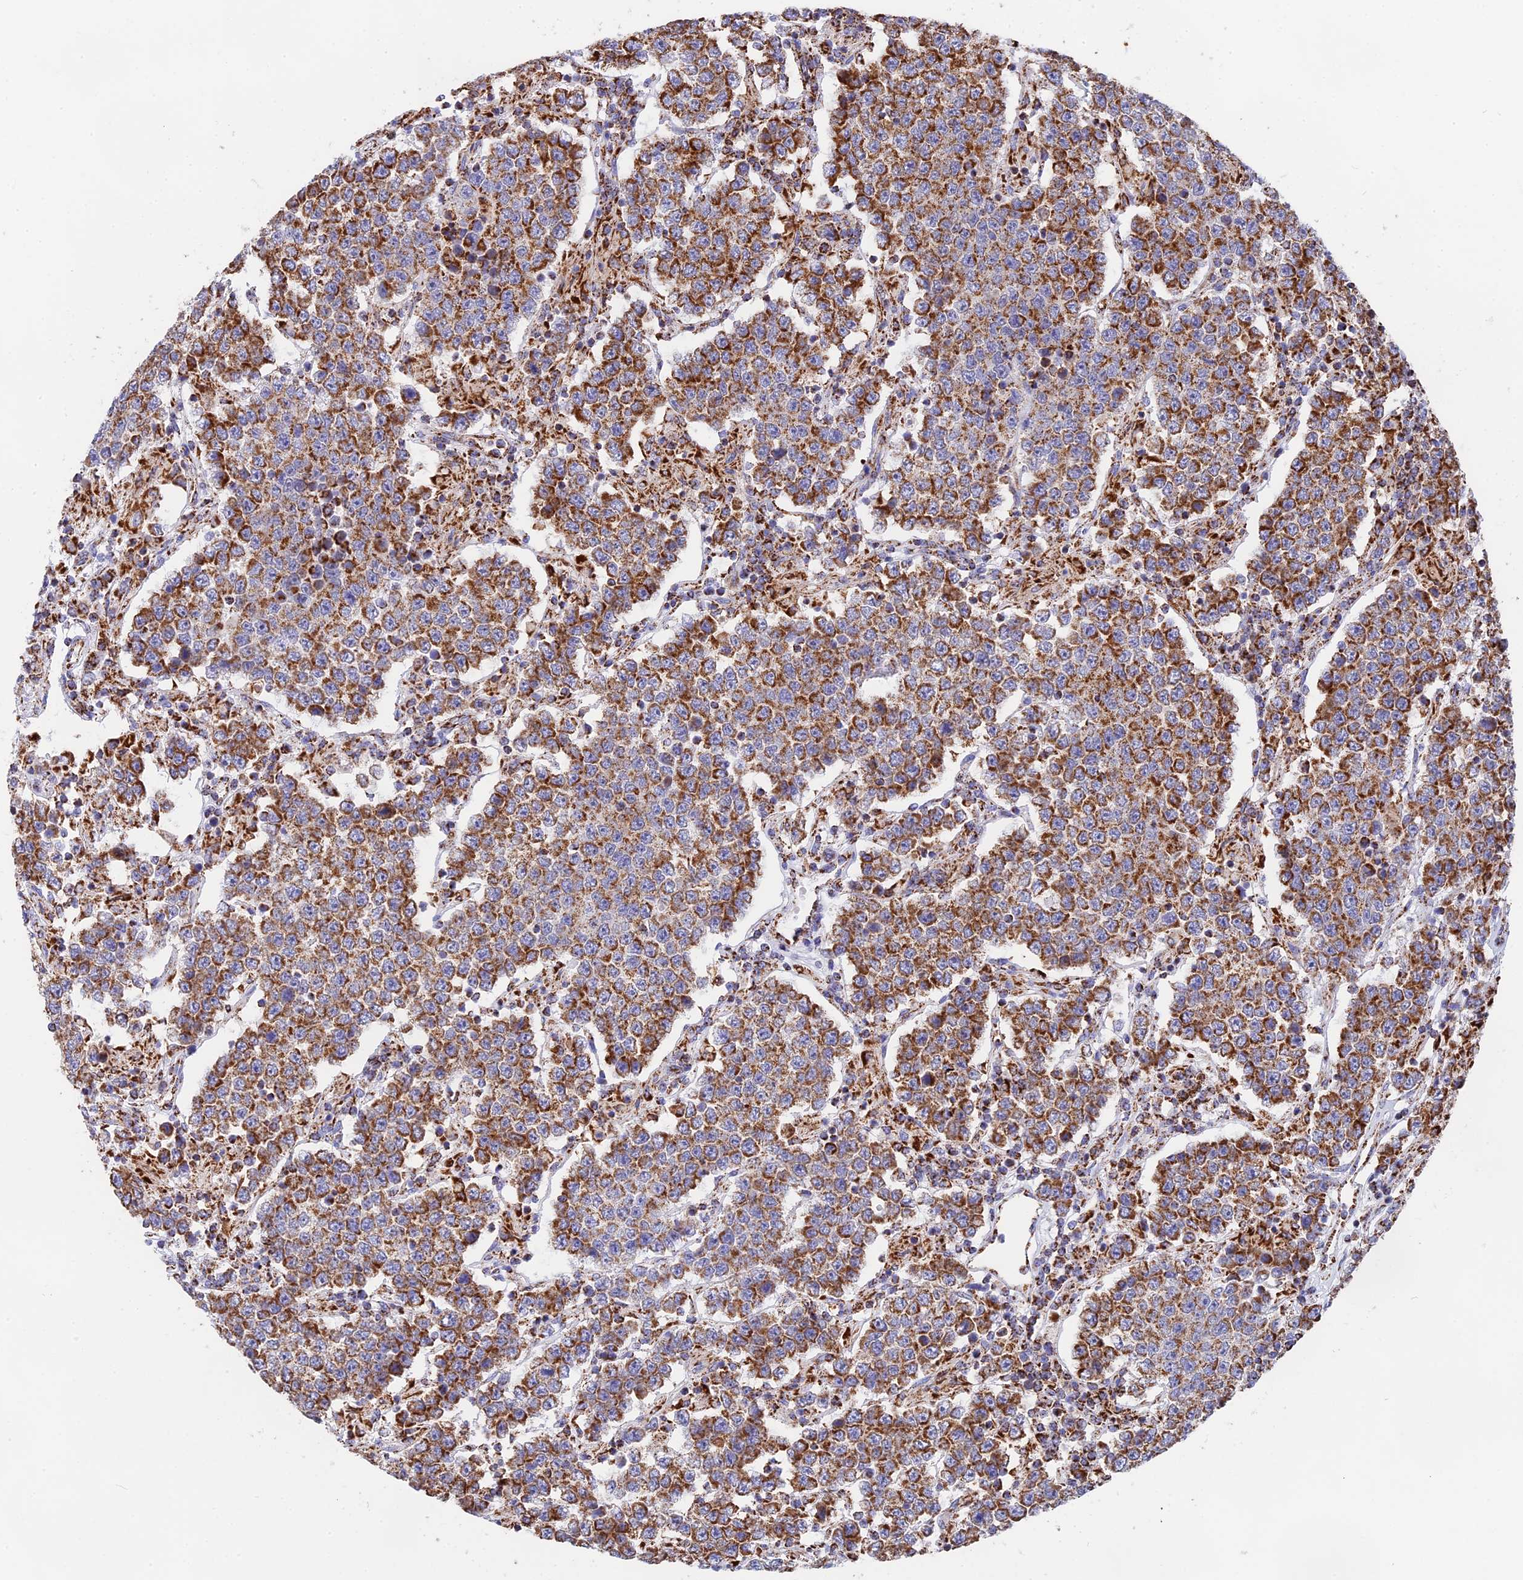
{"staining": {"intensity": "strong", "quantity": ">75%", "location": "cytoplasmic/membranous"}, "tissue": "testis cancer", "cell_type": "Tumor cells", "image_type": "cancer", "snomed": [{"axis": "morphology", "description": "Normal tissue, NOS"}, {"axis": "morphology", "description": "Urothelial carcinoma, High grade"}, {"axis": "morphology", "description": "Seminoma, NOS"}, {"axis": "morphology", "description": "Carcinoma, Embryonal, NOS"}, {"axis": "topography", "description": "Urinary bladder"}, {"axis": "topography", "description": "Testis"}], "caption": "A micrograph of testis cancer stained for a protein exhibits strong cytoplasmic/membranous brown staining in tumor cells. The protein is shown in brown color, while the nuclei are stained blue.", "gene": "NDUFA5", "patient": {"sex": "male", "age": 41}}